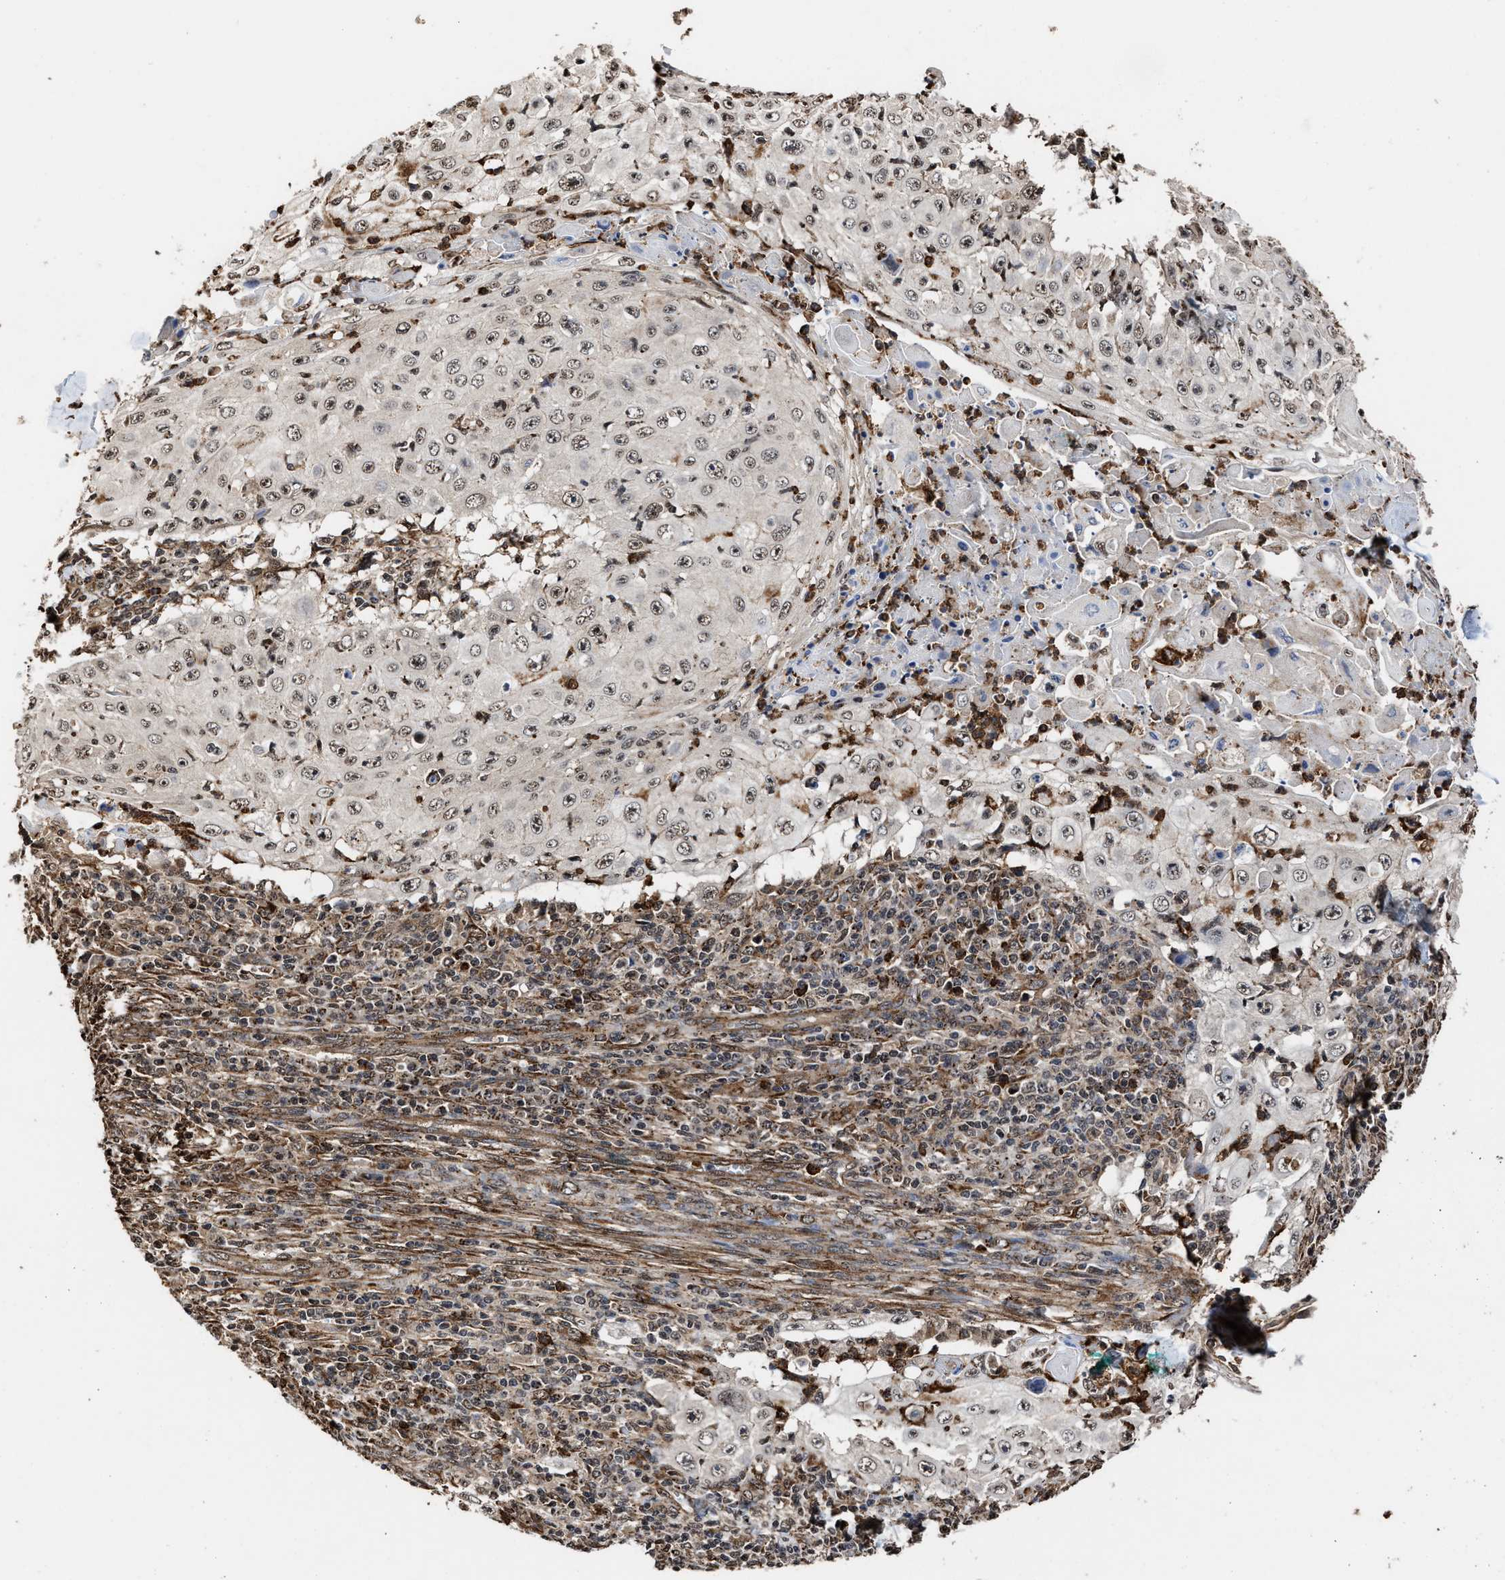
{"staining": {"intensity": "weak", "quantity": ">75%", "location": "nuclear"}, "tissue": "skin cancer", "cell_type": "Tumor cells", "image_type": "cancer", "snomed": [{"axis": "morphology", "description": "Squamous cell carcinoma, NOS"}, {"axis": "topography", "description": "Skin"}], "caption": "DAB immunohistochemical staining of skin cancer (squamous cell carcinoma) exhibits weak nuclear protein expression in approximately >75% of tumor cells. (brown staining indicates protein expression, while blue staining denotes nuclei).", "gene": "SEPTIN2", "patient": {"sex": "male", "age": 86}}